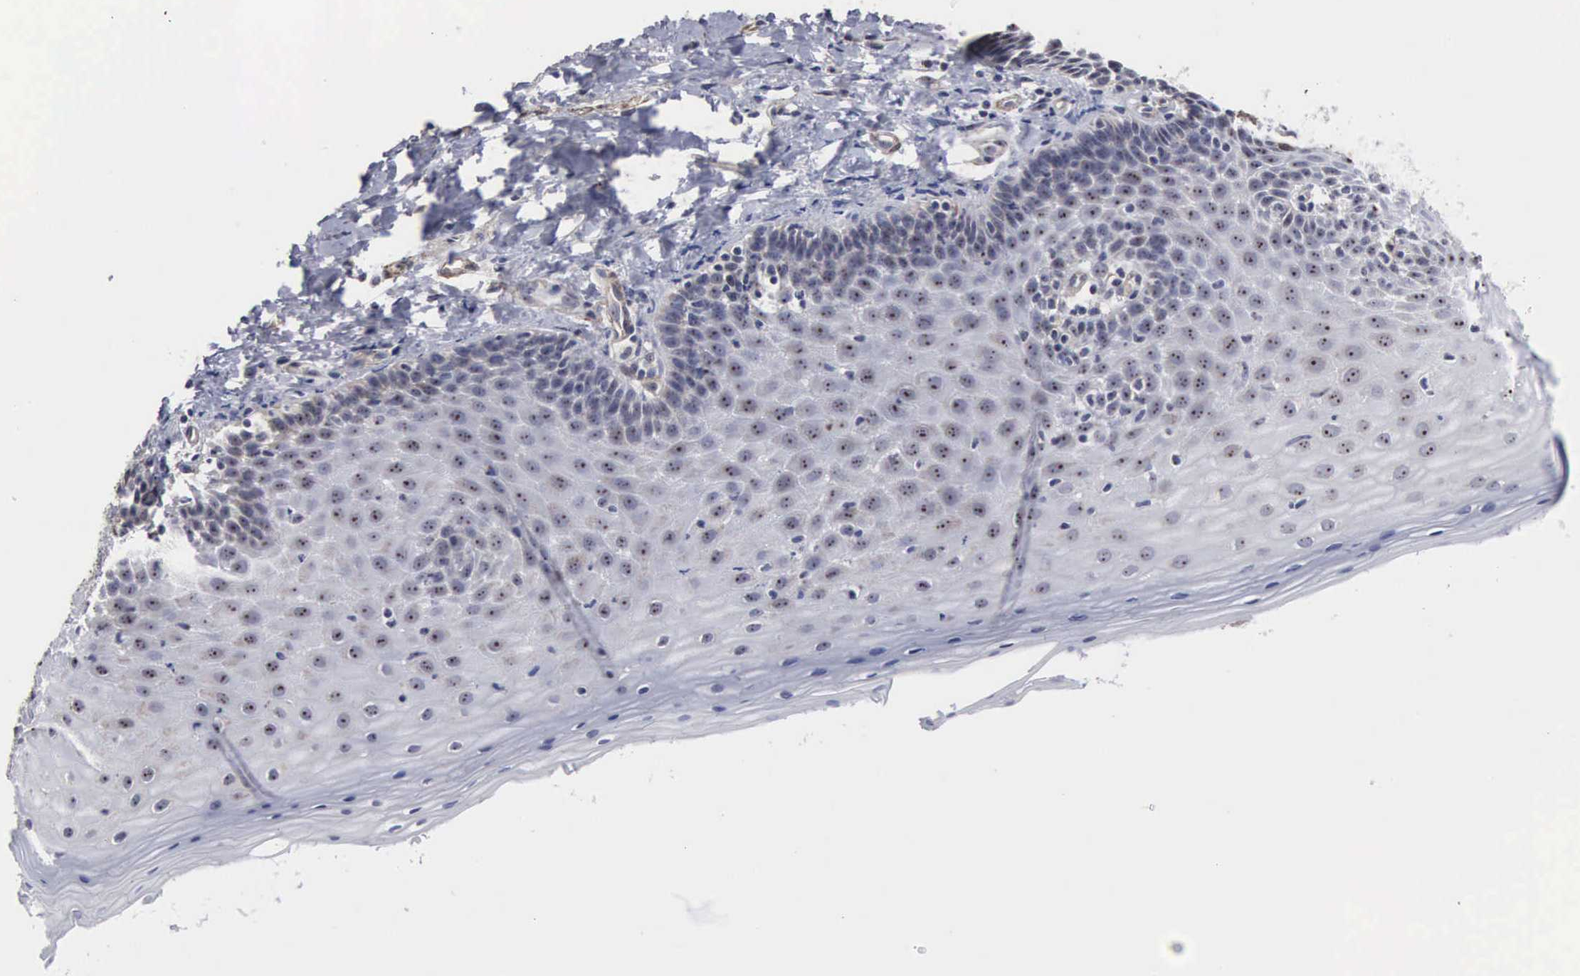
{"staining": {"intensity": "strong", "quantity": "<25%", "location": "nuclear"}, "tissue": "cervix", "cell_type": "Glandular cells", "image_type": "normal", "snomed": [{"axis": "morphology", "description": "Normal tissue, NOS"}, {"axis": "topography", "description": "Cervix"}], "caption": "Protein expression analysis of normal cervix exhibits strong nuclear staining in about <25% of glandular cells. Nuclei are stained in blue.", "gene": "NGDN", "patient": {"sex": "female", "age": 53}}